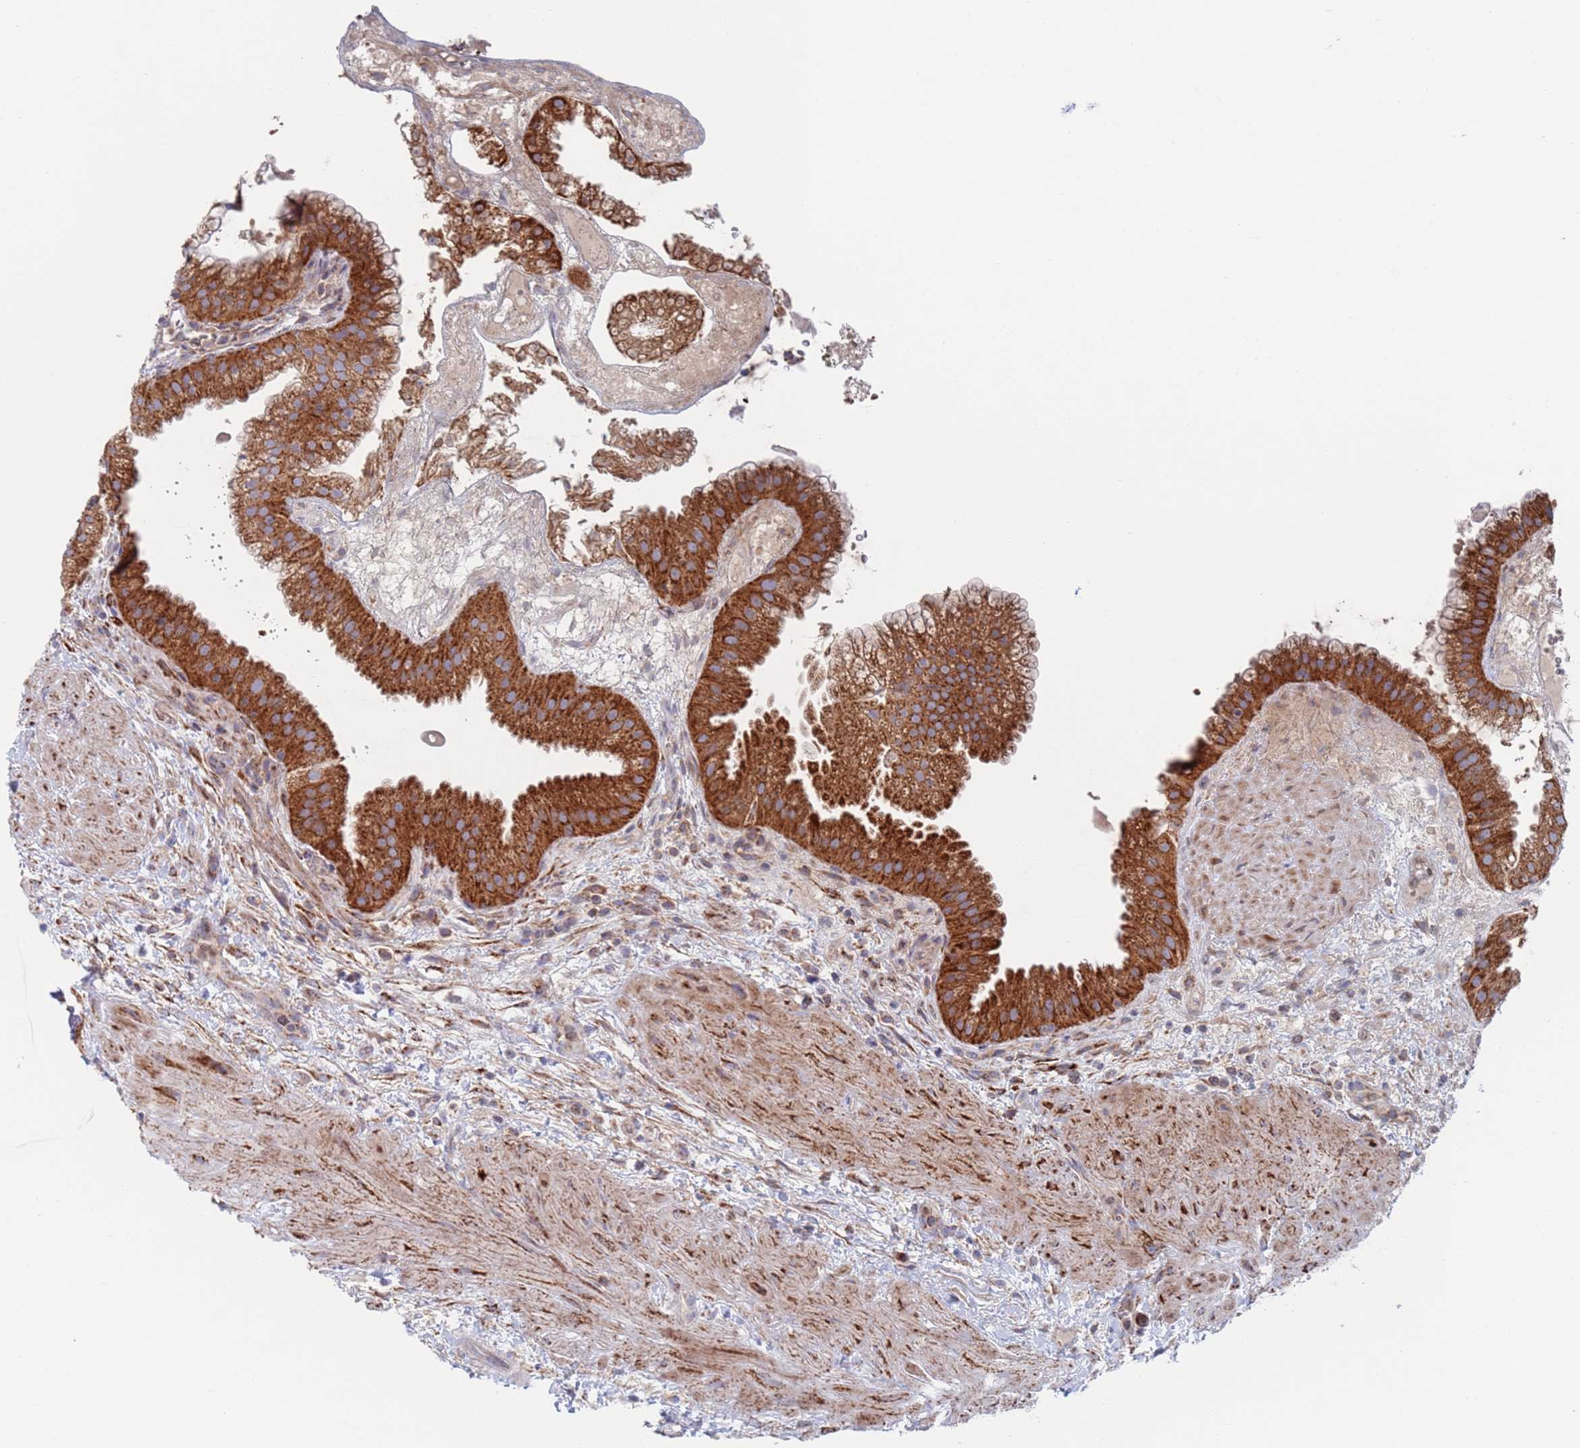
{"staining": {"intensity": "strong", "quantity": ">75%", "location": "cytoplasmic/membranous"}, "tissue": "gallbladder", "cell_type": "Glandular cells", "image_type": "normal", "snomed": [{"axis": "morphology", "description": "Normal tissue, NOS"}, {"axis": "topography", "description": "Gallbladder"}], "caption": "A high-resolution image shows immunohistochemistry (IHC) staining of unremarkable gallbladder, which displays strong cytoplasmic/membranous expression in approximately >75% of glandular cells.", "gene": "CHCHD6", "patient": {"sex": "female", "age": 64}}